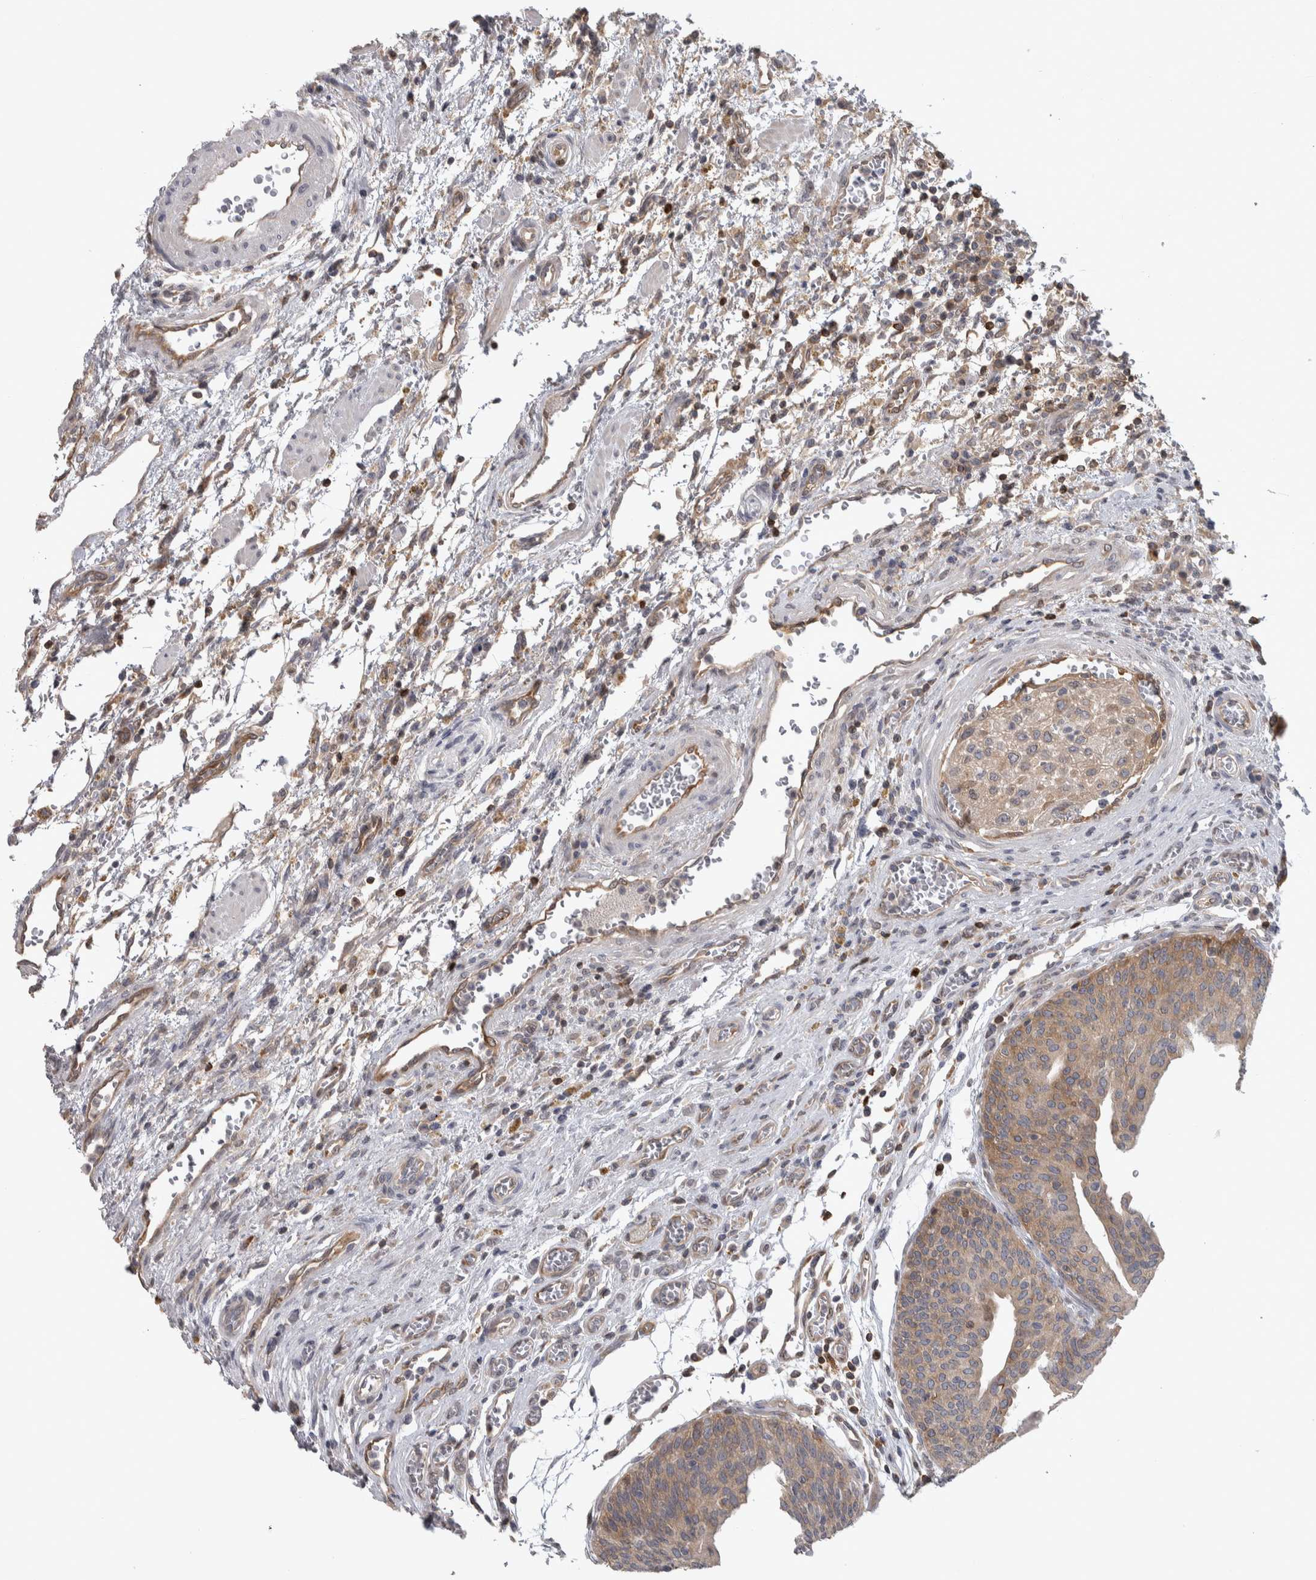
{"staining": {"intensity": "weak", "quantity": ">75%", "location": "cytoplasmic/membranous"}, "tissue": "urothelial cancer", "cell_type": "Tumor cells", "image_type": "cancer", "snomed": [{"axis": "morphology", "description": "Urothelial carcinoma, Low grade"}, {"axis": "morphology", "description": "Urothelial carcinoma, High grade"}, {"axis": "topography", "description": "Urinary bladder"}], "caption": "Immunohistochemical staining of human urothelial carcinoma (high-grade) shows low levels of weak cytoplasmic/membranous protein positivity in approximately >75% of tumor cells.", "gene": "NFKB2", "patient": {"sex": "male", "age": 35}}